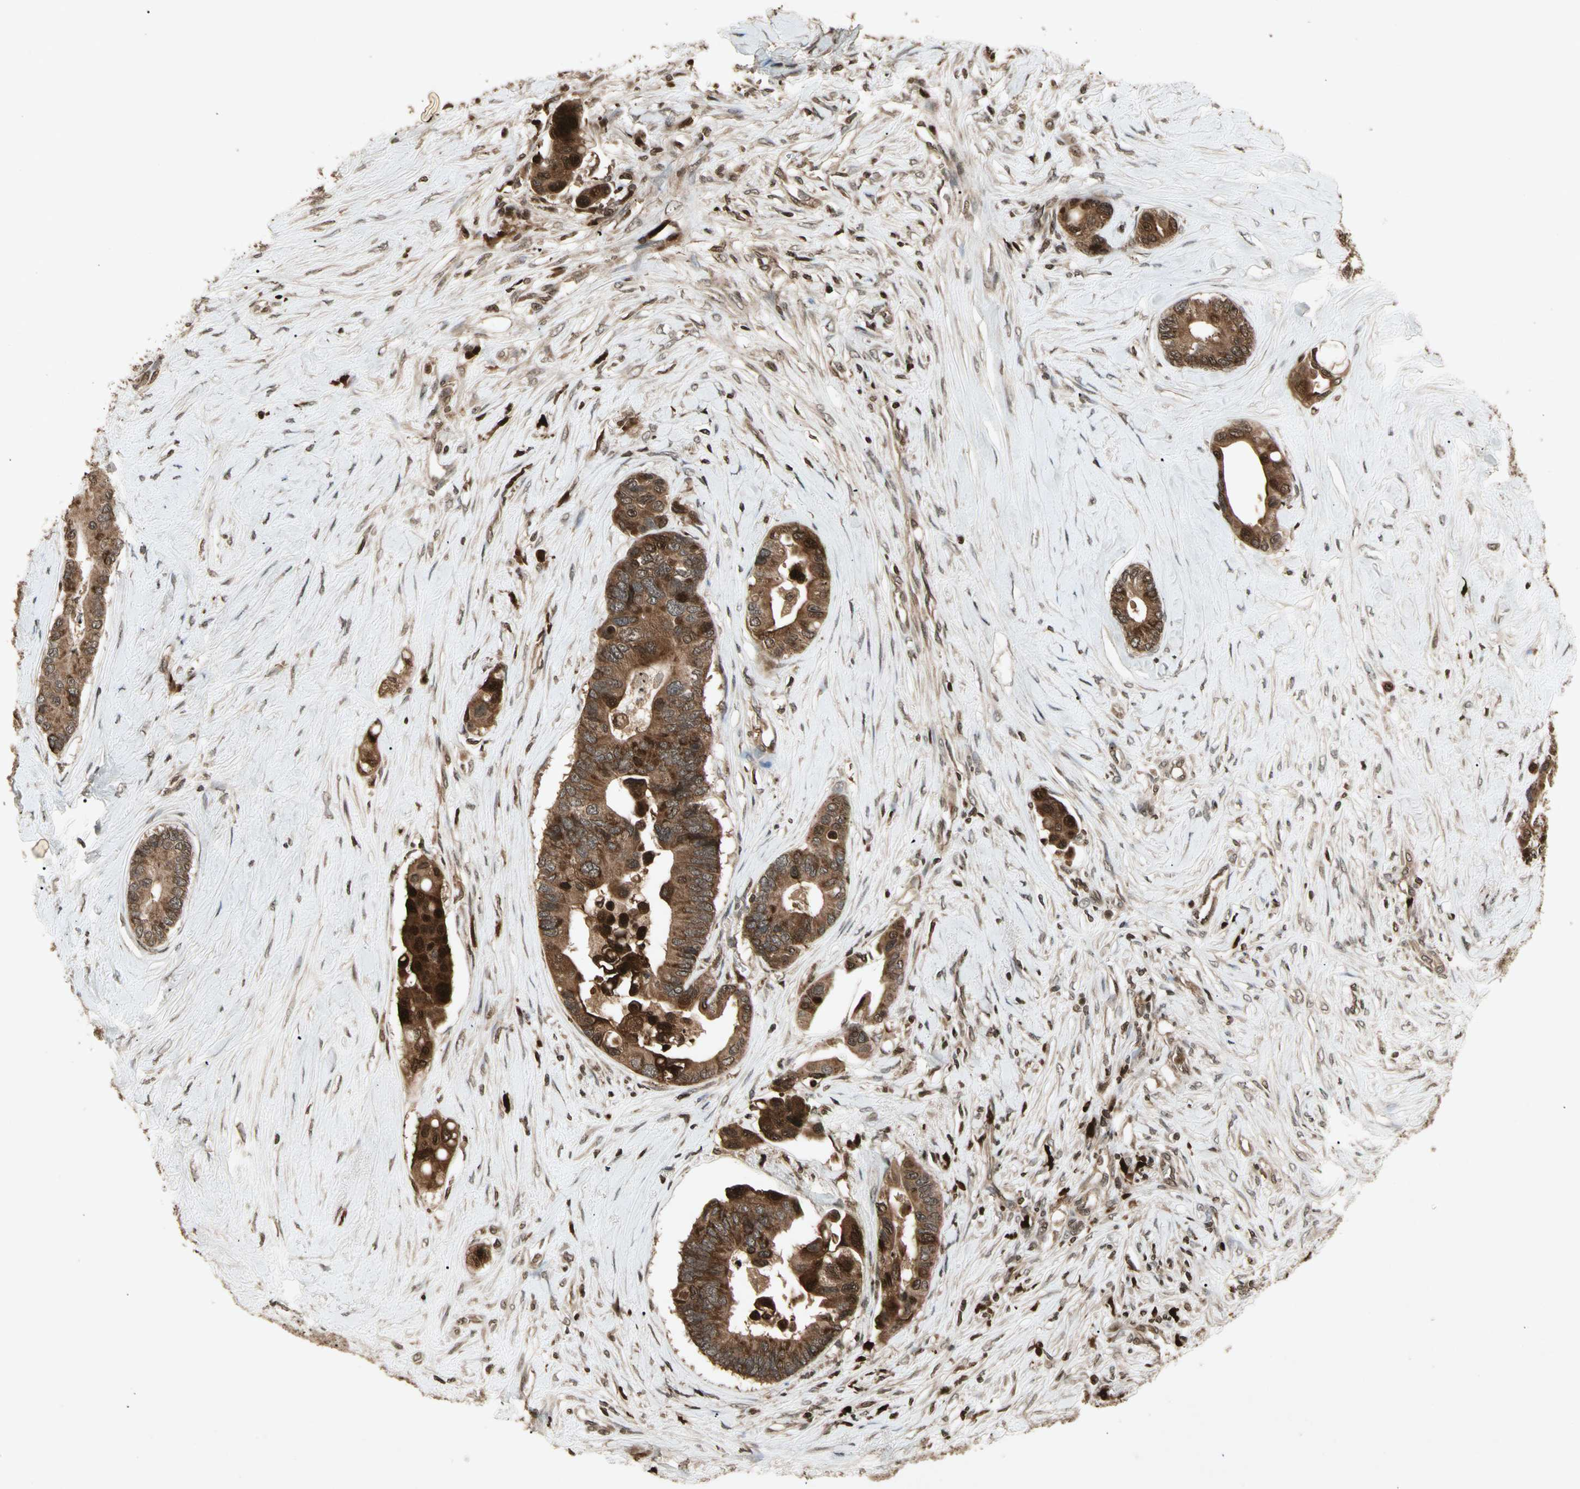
{"staining": {"intensity": "strong", "quantity": "25%-75%", "location": "nuclear"}, "tissue": "colorectal cancer", "cell_type": "Tumor cells", "image_type": "cancer", "snomed": [{"axis": "morphology", "description": "Normal tissue, NOS"}, {"axis": "morphology", "description": "Adenocarcinoma, NOS"}, {"axis": "topography", "description": "Colon"}], "caption": "IHC staining of colorectal cancer (adenocarcinoma), which exhibits high levels of strong nuclear staining in approximately 25%-75% of tumor cells indicating strong nuclear protein staining. The staining was performed using DAB (3,3'-diaminobenzidine) (brown) for protein detection and nuclei were counterstained in hematoxylin (blue).", "gene": "GLRX", "patient": {"sex": "male", "age": 82}}